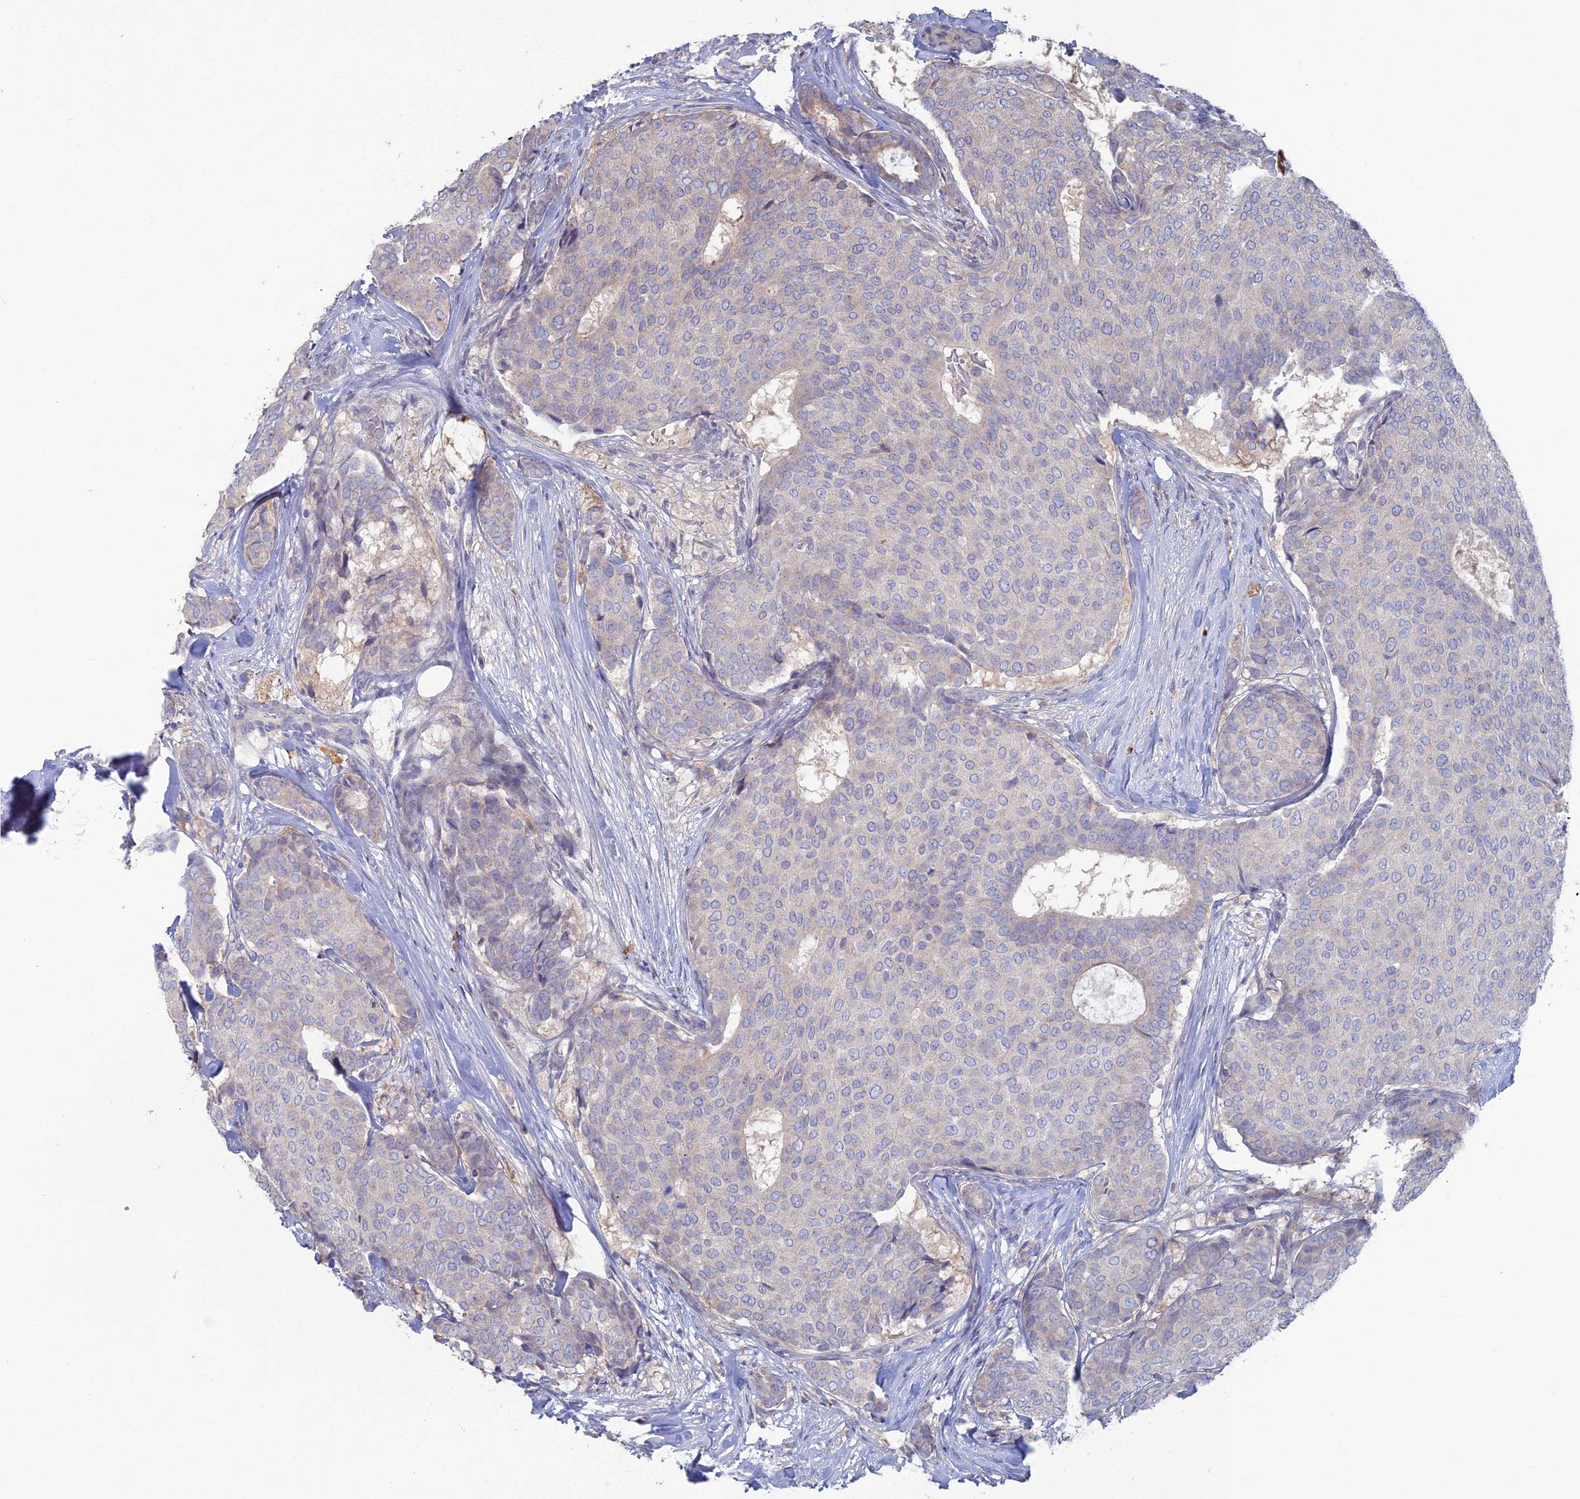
{"staining": {"intensity": "negative", "quantity": "none", "location": "none"}, "tissue": "breast cancer", "cell_type": "Tumor cells", "image_type": "cancer", "snomed": [{"axis": "morphology", "description": "Duct carcinoma"}, {"axis": "topography", "description": "Breast"}], "caption": "IHC of human invasive ductal carcinoma (breast) demonstrates no staining in tumor cells. (Stains: DAB (3,3'-diaminobenzidine) IHC with hematoxylin counter stain, Microscopy: brightfield microscopy at high magnification).", "gene": "ARL16", "patient": {"sex": "female", "age": 75}}